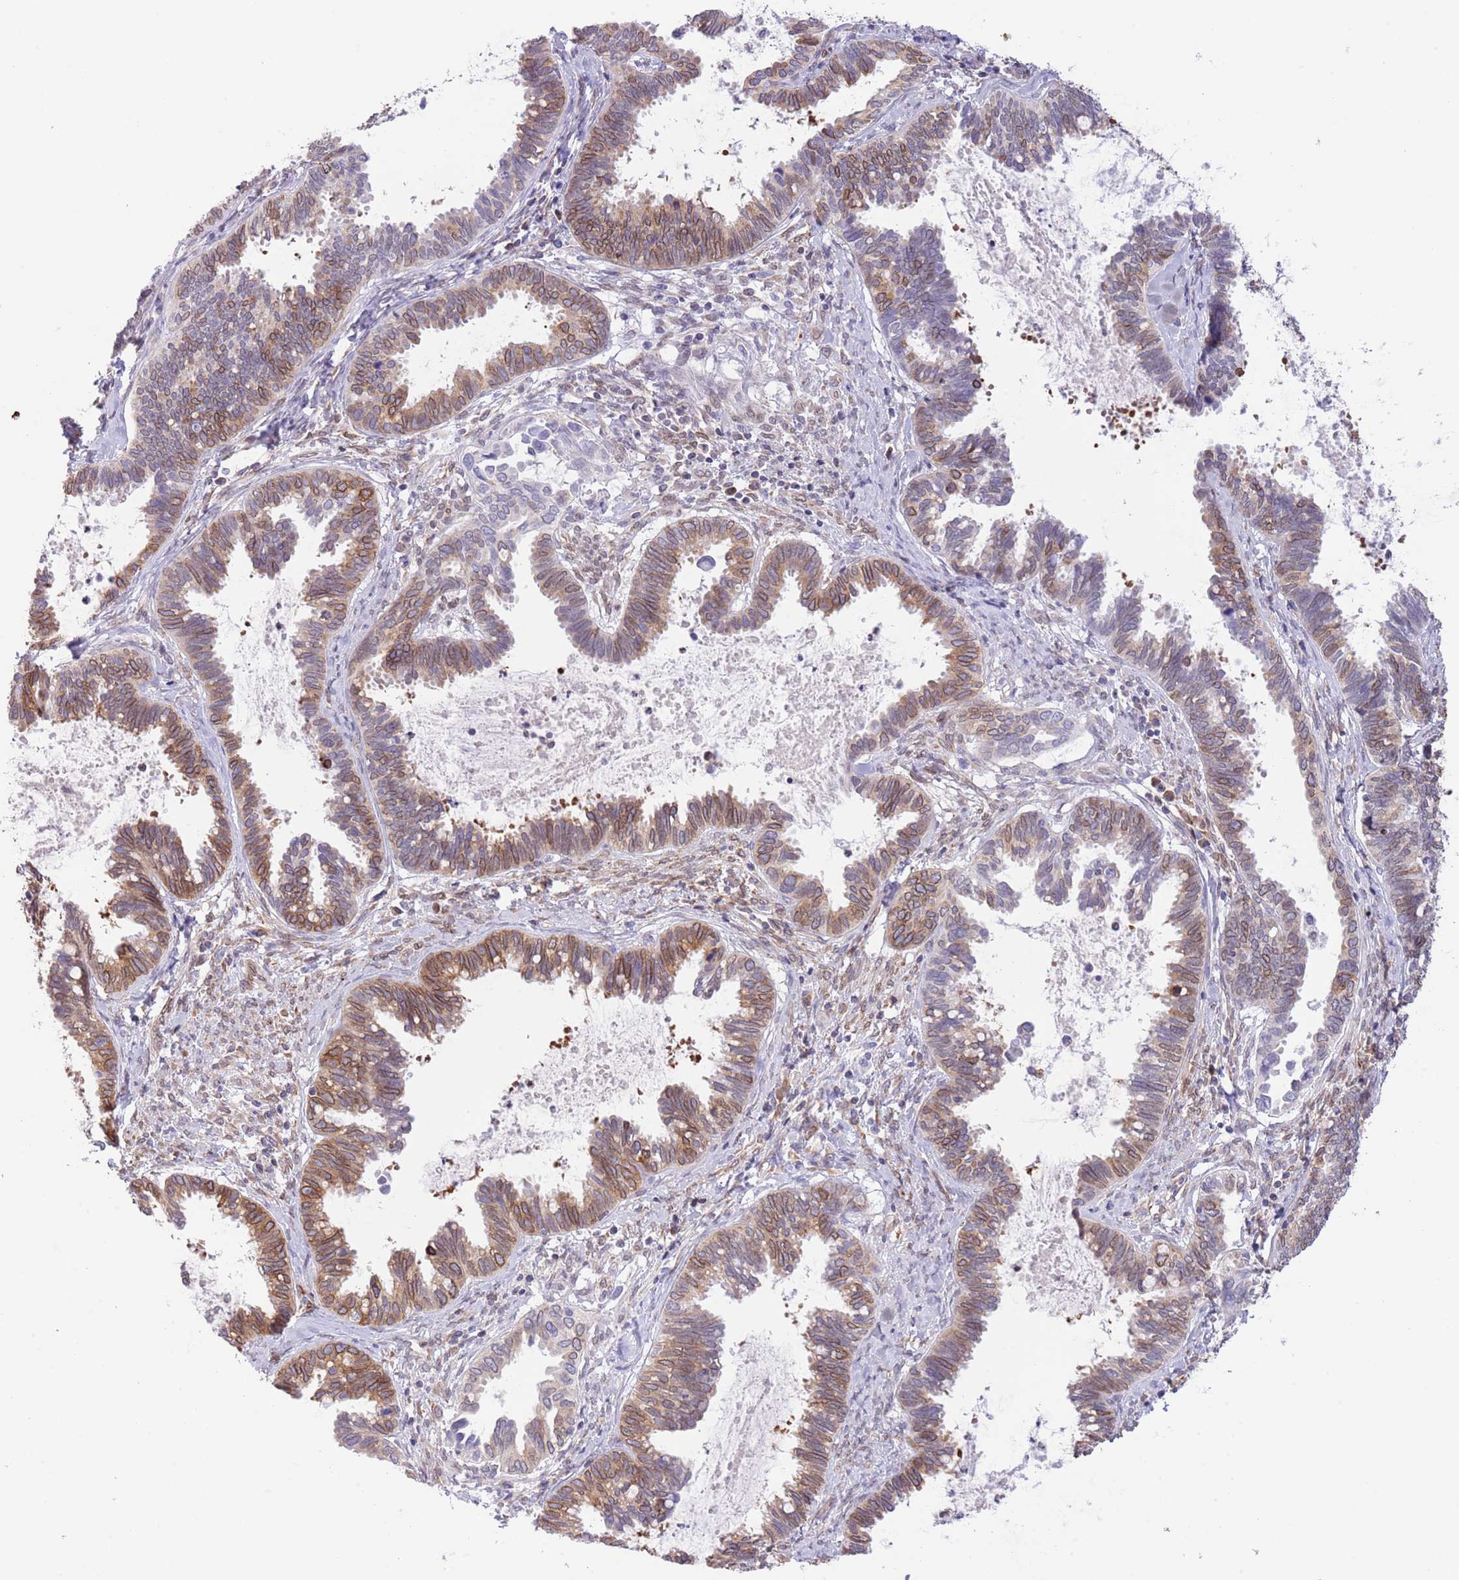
{"staining": {"intensity": "moderate", "quantity": ">75%", "location": "cytoplasmic/membranous,nuclear"}, "tissue": "cervical cancer", "cell_type": "Tumor cells", "image_type": "cancer", "snomed": [{"axis": "morphology", "description": "Adenocarcinoma, NOS"}, {"axis": "topography", "description": "Cervix"}], "caption": "This histopathology image shows cervical cancer stained with immunohistochemistry to label a protein in brown. The cytoplasmic/membranous and nuclear of tumor cells show moderate positivity for the protein. Nuclei are counter-stained blue.", "gene": "EBPL", "patient": {"sex": "female", "age": 37}}